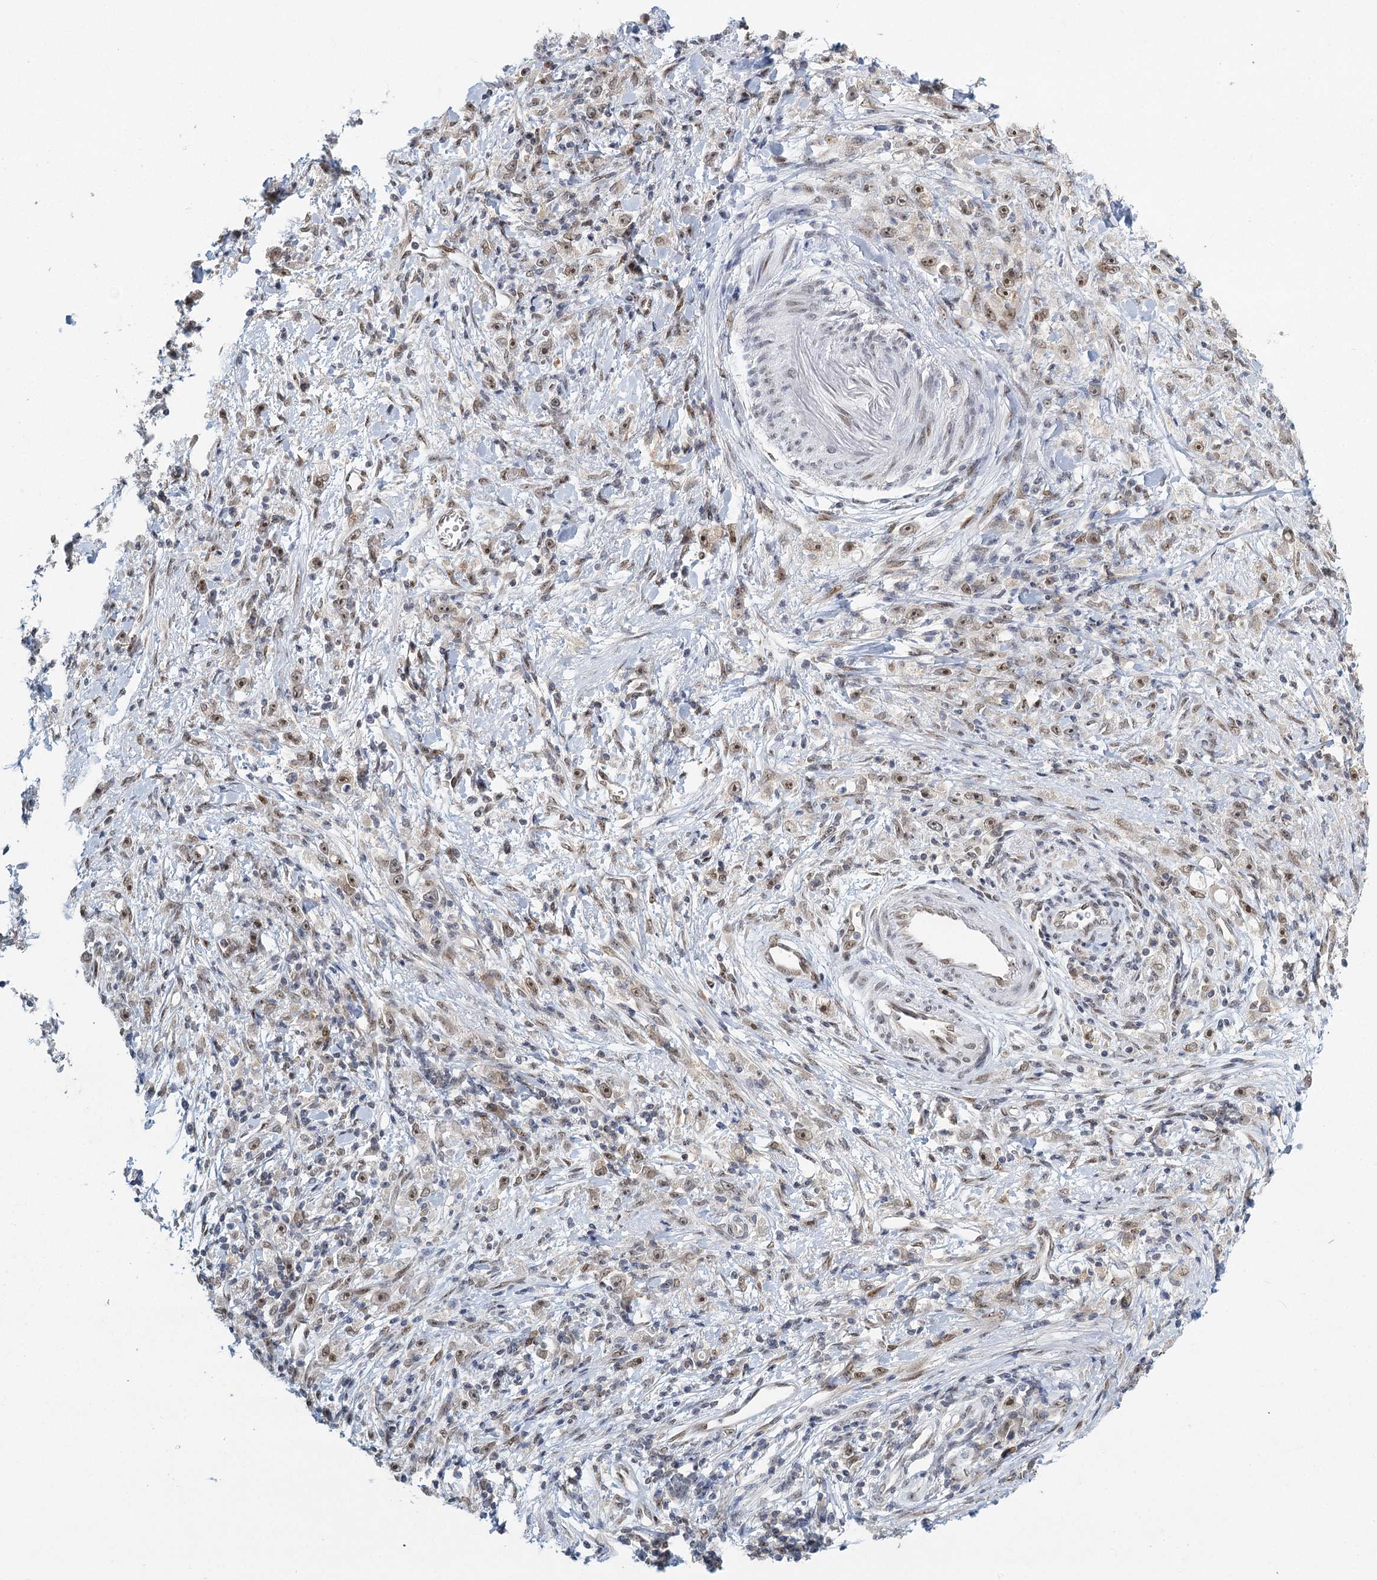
{"staining": {"intensity": "weak", "quantity": "<25%", "location": "nuclear"}, "tissue": "stomach cancer", "cell_type": "Tumor cells", "image_type": "cancer", "snomed": [{"axis": "morphology", "description": "Adenocarcinoma, NOS"}, {"axis": "topography", "description": "Stomach"}], "caption": "This is a histopathology image of immunohistochemistry (IHC) staining of stomach cancer, which shows no staining in tumor cells. (Immunohistochemistry (ihc), brightfield microscopy, high magnification).", "gene": "TREX1", "patient": {"sex": "female", "age": 59}}